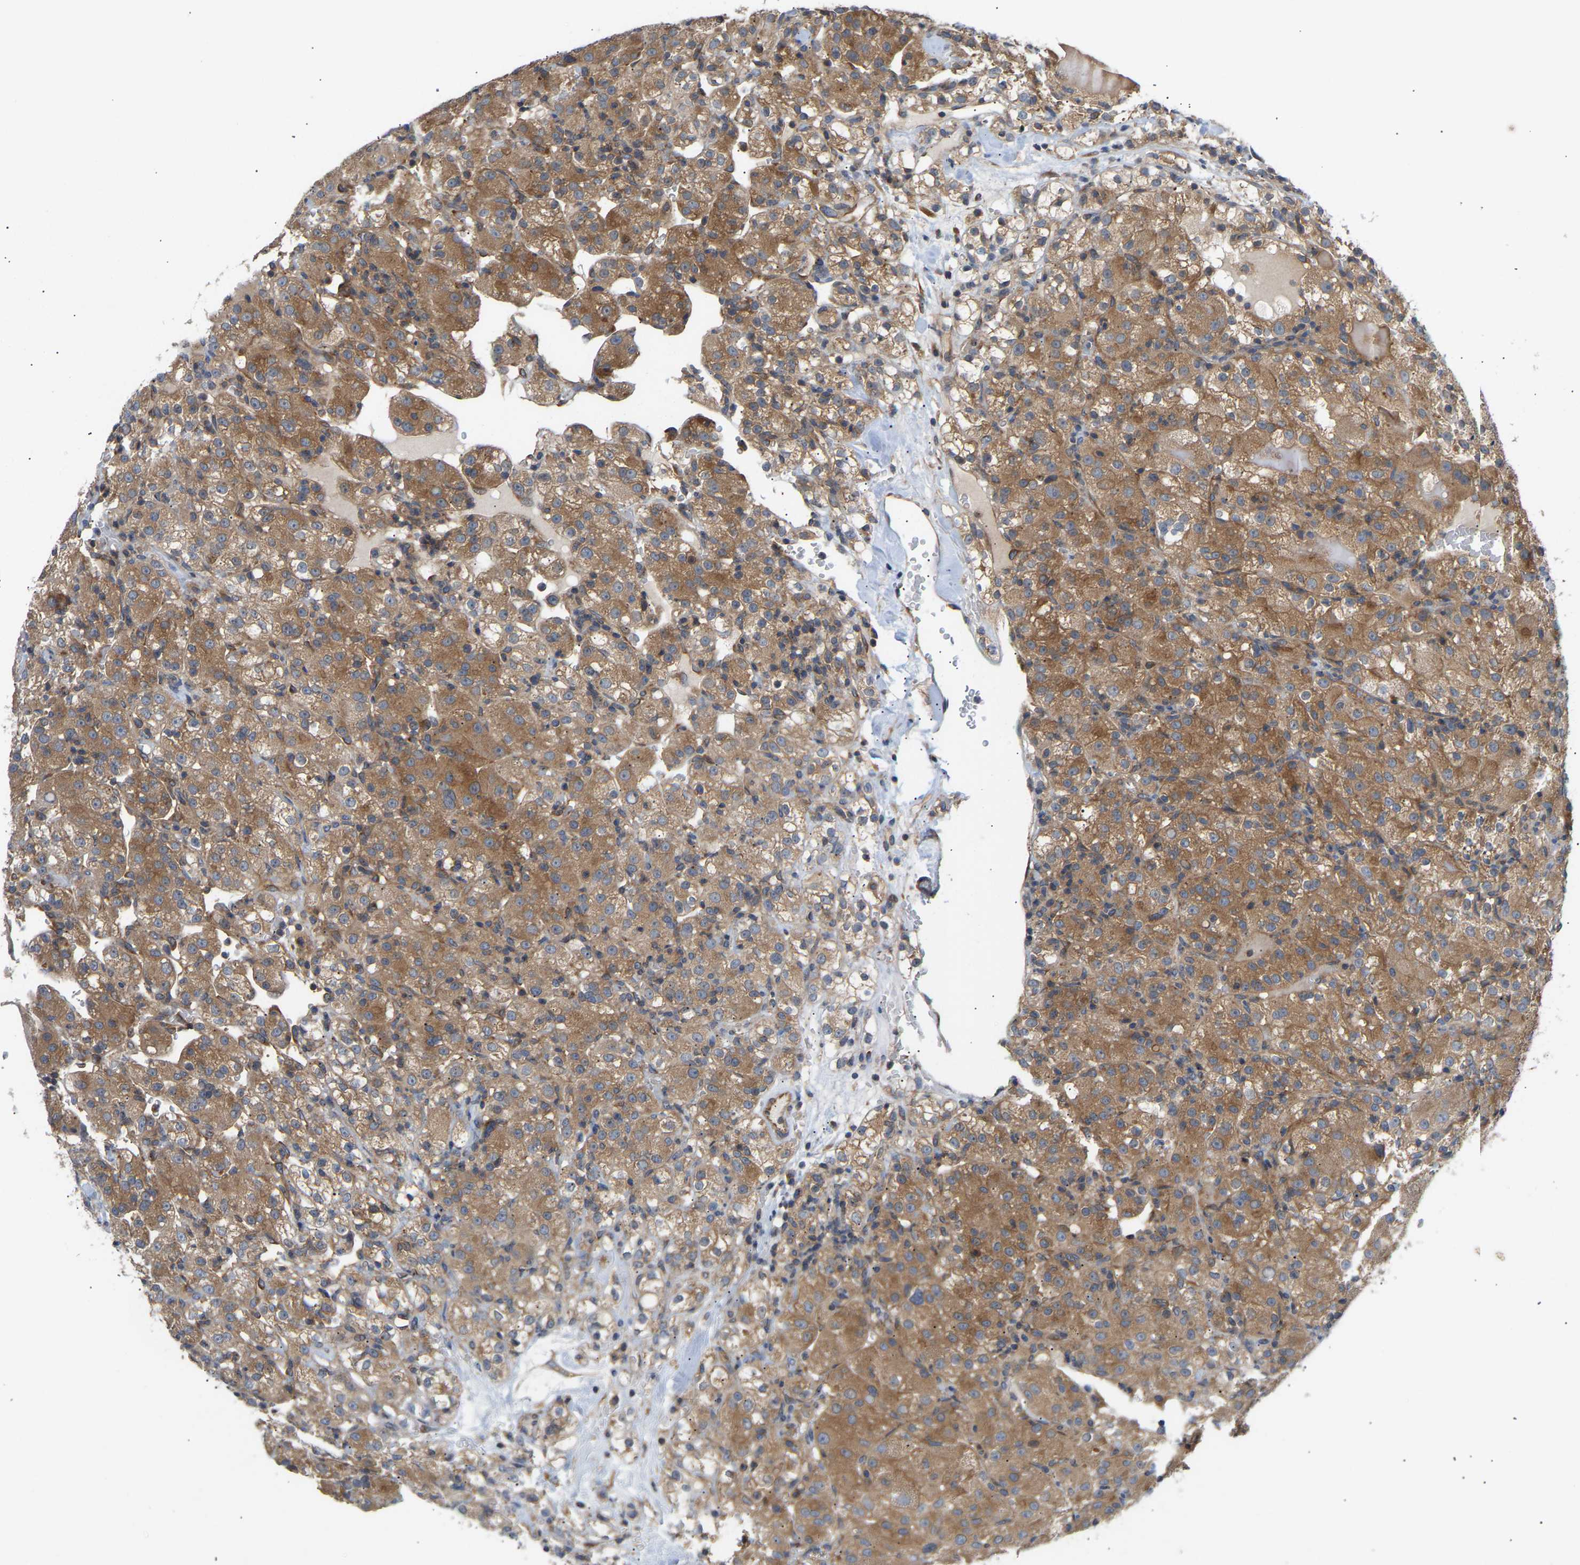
{"staining": {"intensity": "moderate", "quantity": ">75%", "location": "cytoplasmic/membranous"}, "tissue": "renal cancer", "cell_type": "Tumor cells", "image_type": "cancer", "snomed": [{"axis": "morphology", "description": "Normal tissue, NOS"}, {"axis": "morphology", "description": "Adenocarcinoma, NOS"}, {"axis": "topography", "description": "Kidney"}], "caption": "Tumor cells display medium levels of moderate cytoplasmic/membranous expression in approximately >75% of cells in renal cancer. (Stains: DAB (3,3'-diaminobenzidine) in brown, nuclei in blue, Microscopy: brightfield microscopy at high magnification).", "gene": "LAPTM4B", "patient": {"sex": "male", "age": 61}}